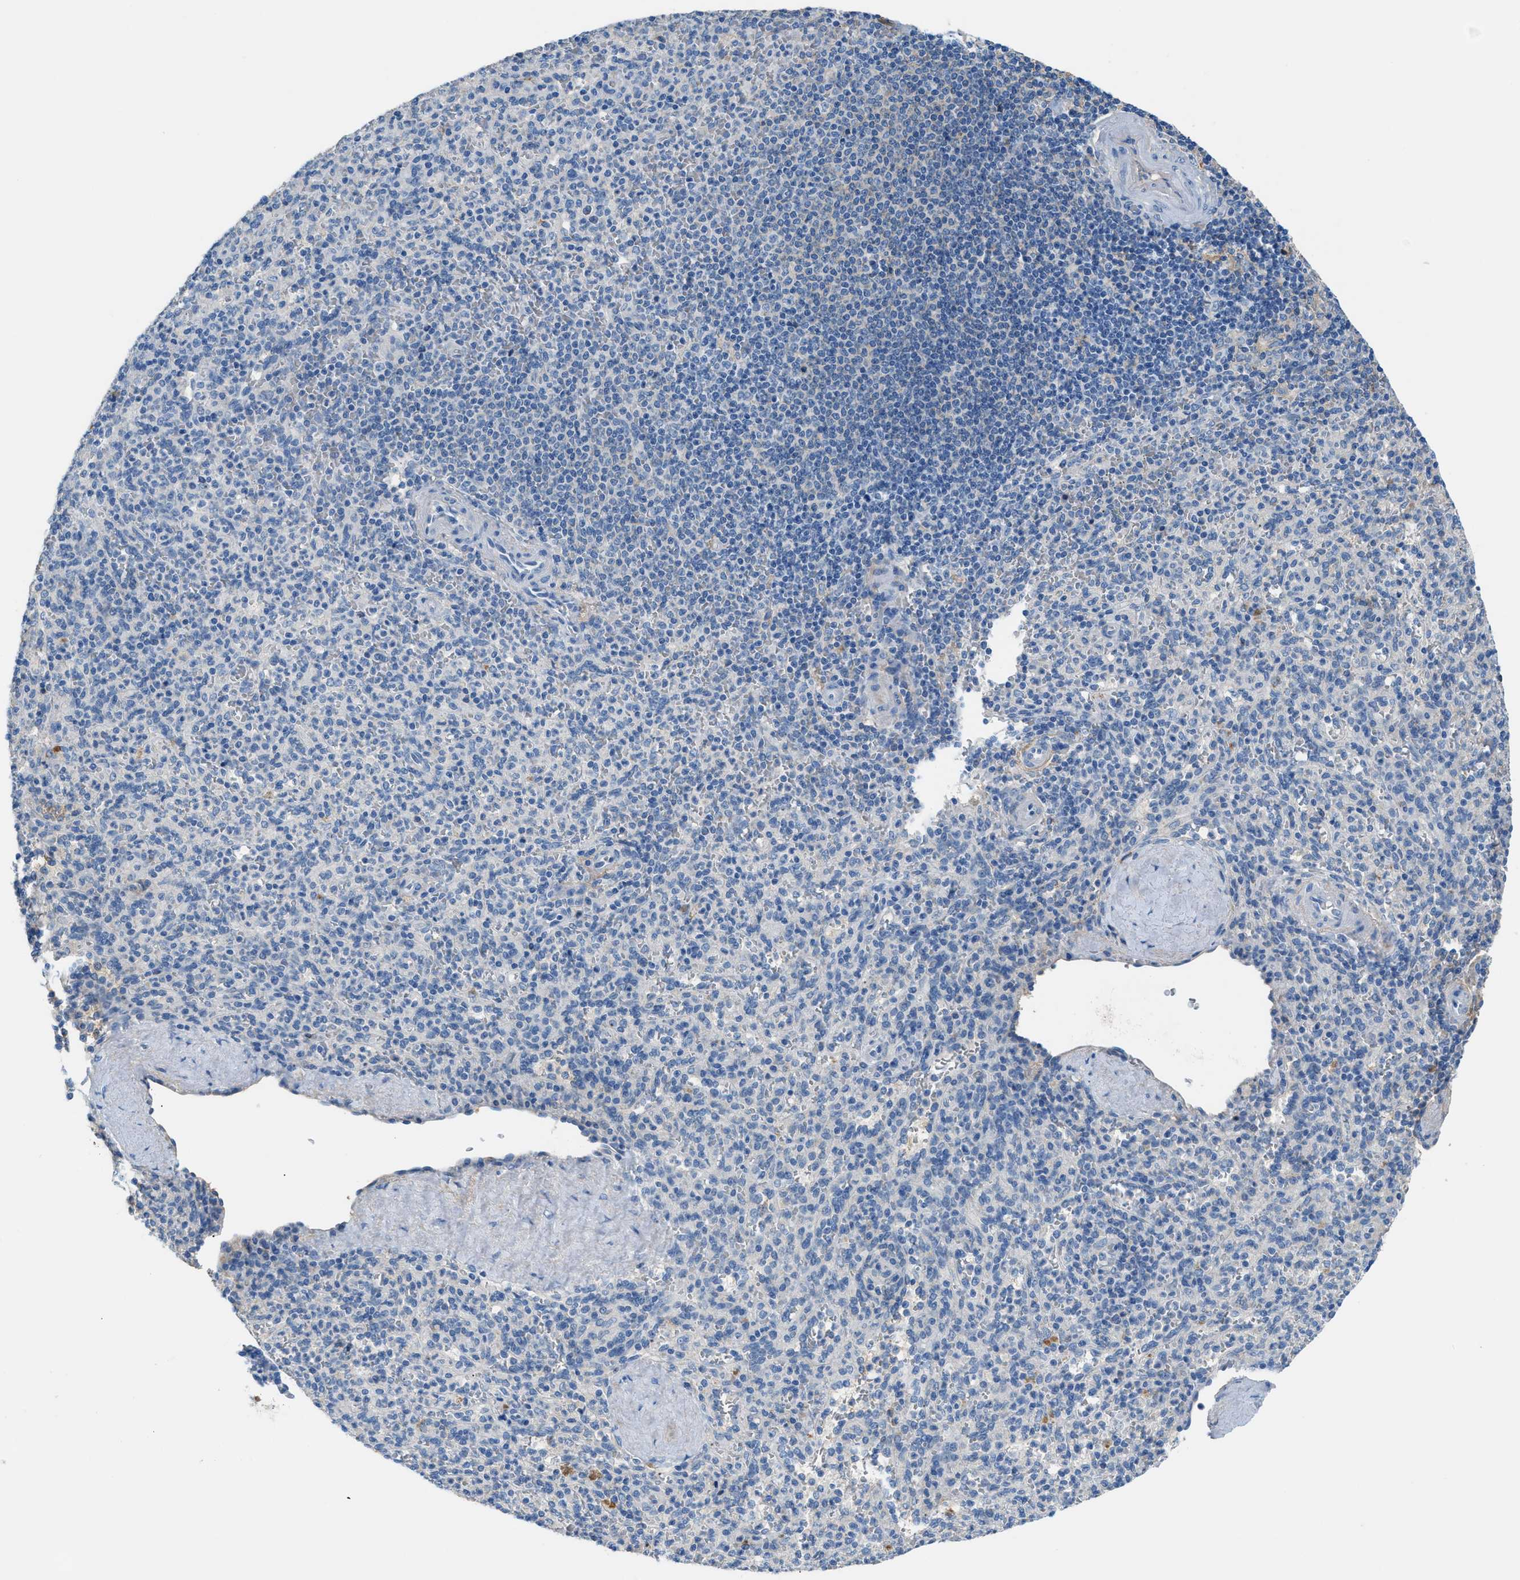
{"staining": {"intensity": "negative", "quantity": "none", "location": "none"}, "tissue": "spleen", "cell_type": "Cells in red pulp", "image_type": "normal", "snomed": [{"axis": "morphology", "description": "Normal tissue, NOS"}, {"axis": "topography", "description": "Spleen"}], "caption": "Spleen stained for a protein using immunohistochemistry shows no staining cells in red pulp.", "gene": "CFI", "patient": {"sex": "male", "age": 36}}